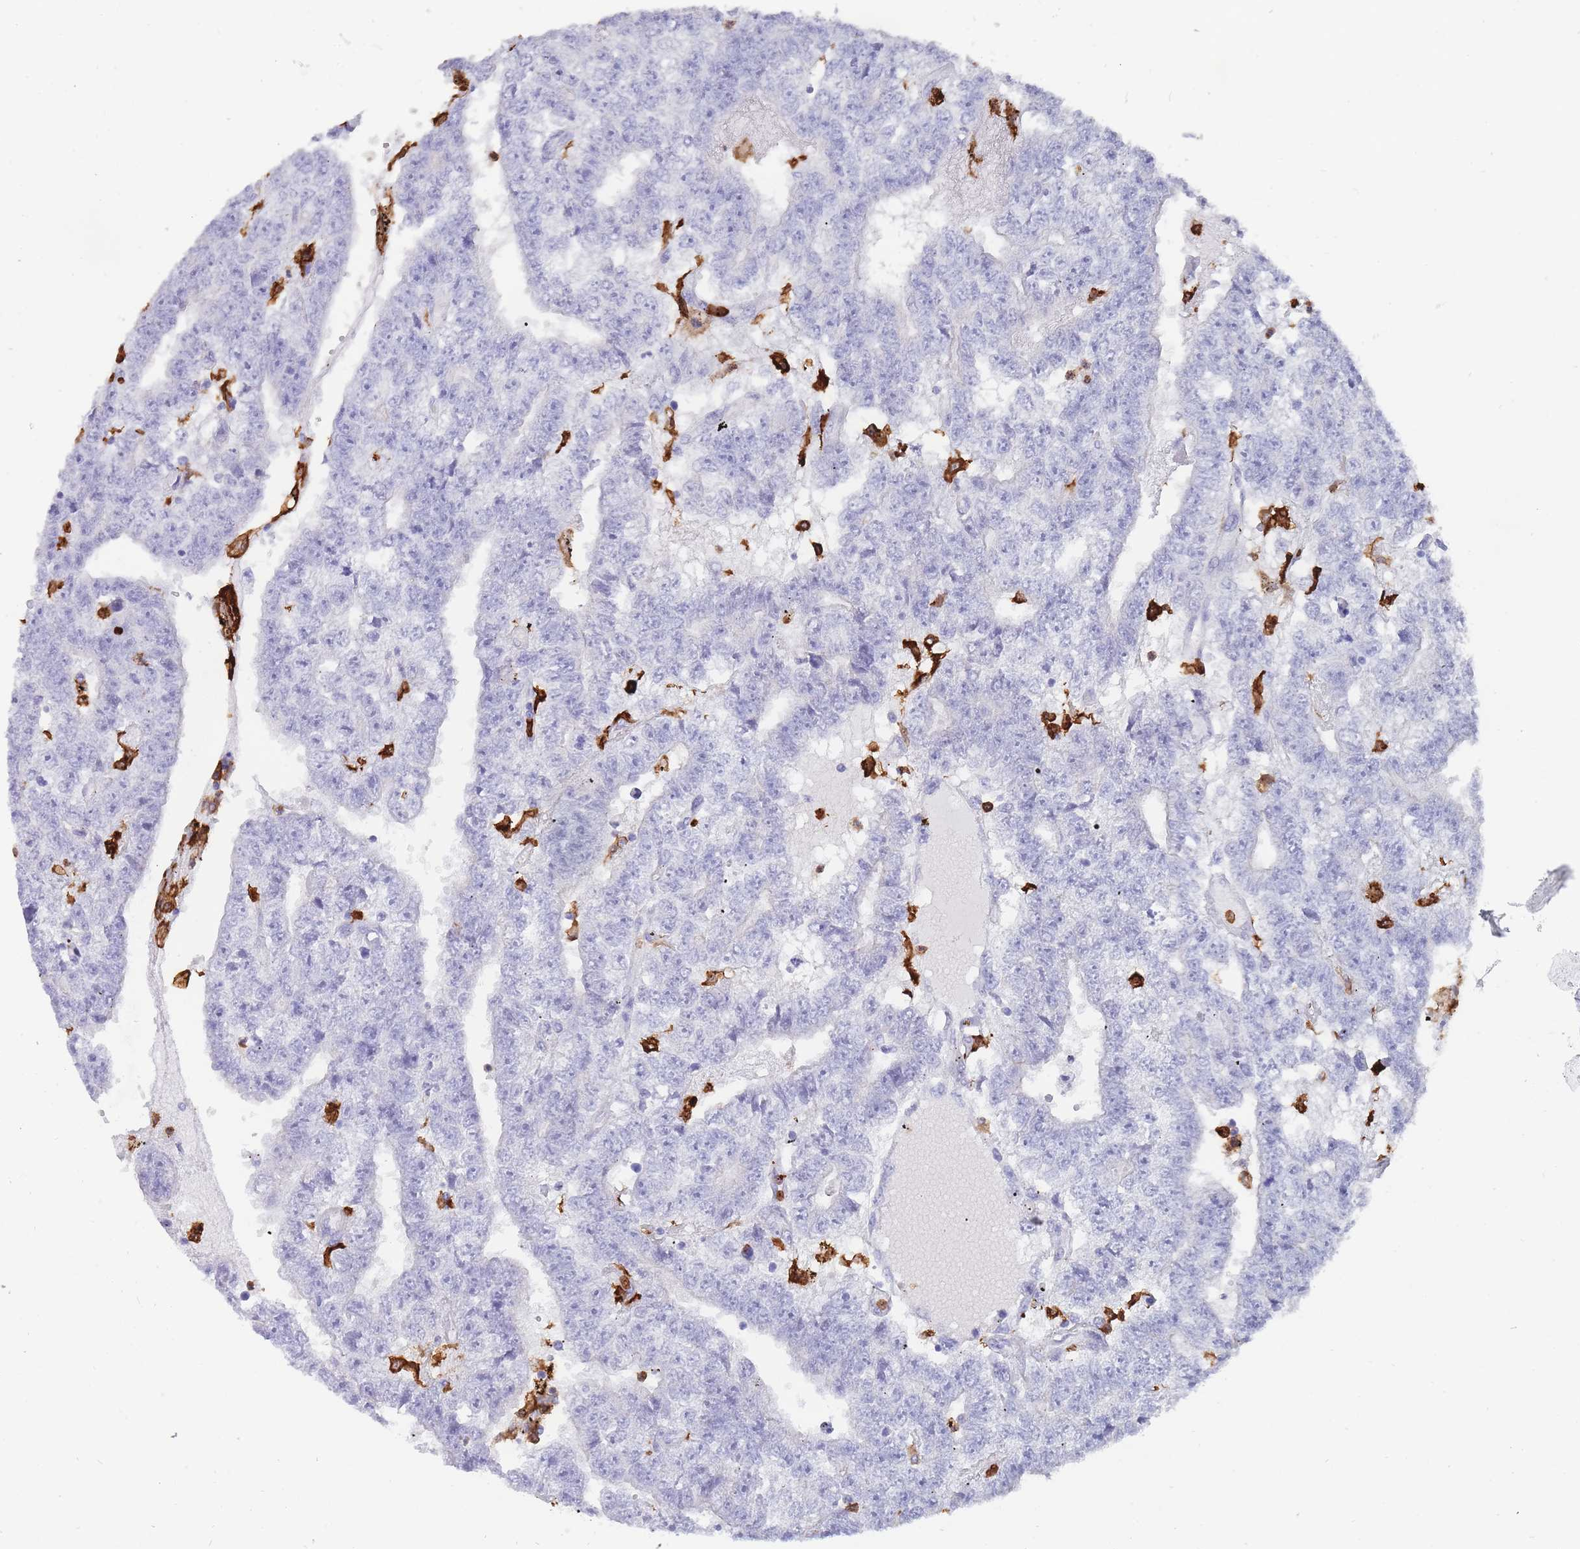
{"staining": {"intensity": "negative", "quantity": "none", "location": "none"}, "tissue": "testis cancer", "cell_type": "Tumor cells", "image_type": "cancer", "snomed": [{"axis": "morphology", "description": "Carcinoma, Embryonal, NOS"}, {"axis": "topography", "description": "Testis"}], "caption": "Immunohistochemistry micrograph of neoplastic tissue: embryonal carcinoma (testis) stained with DAB (3,3'-diaminobenzidine) shows no significant protein staining in tumor cells.", "gene": "AIF1", "patient": {"sex": "male", "age": 25}}